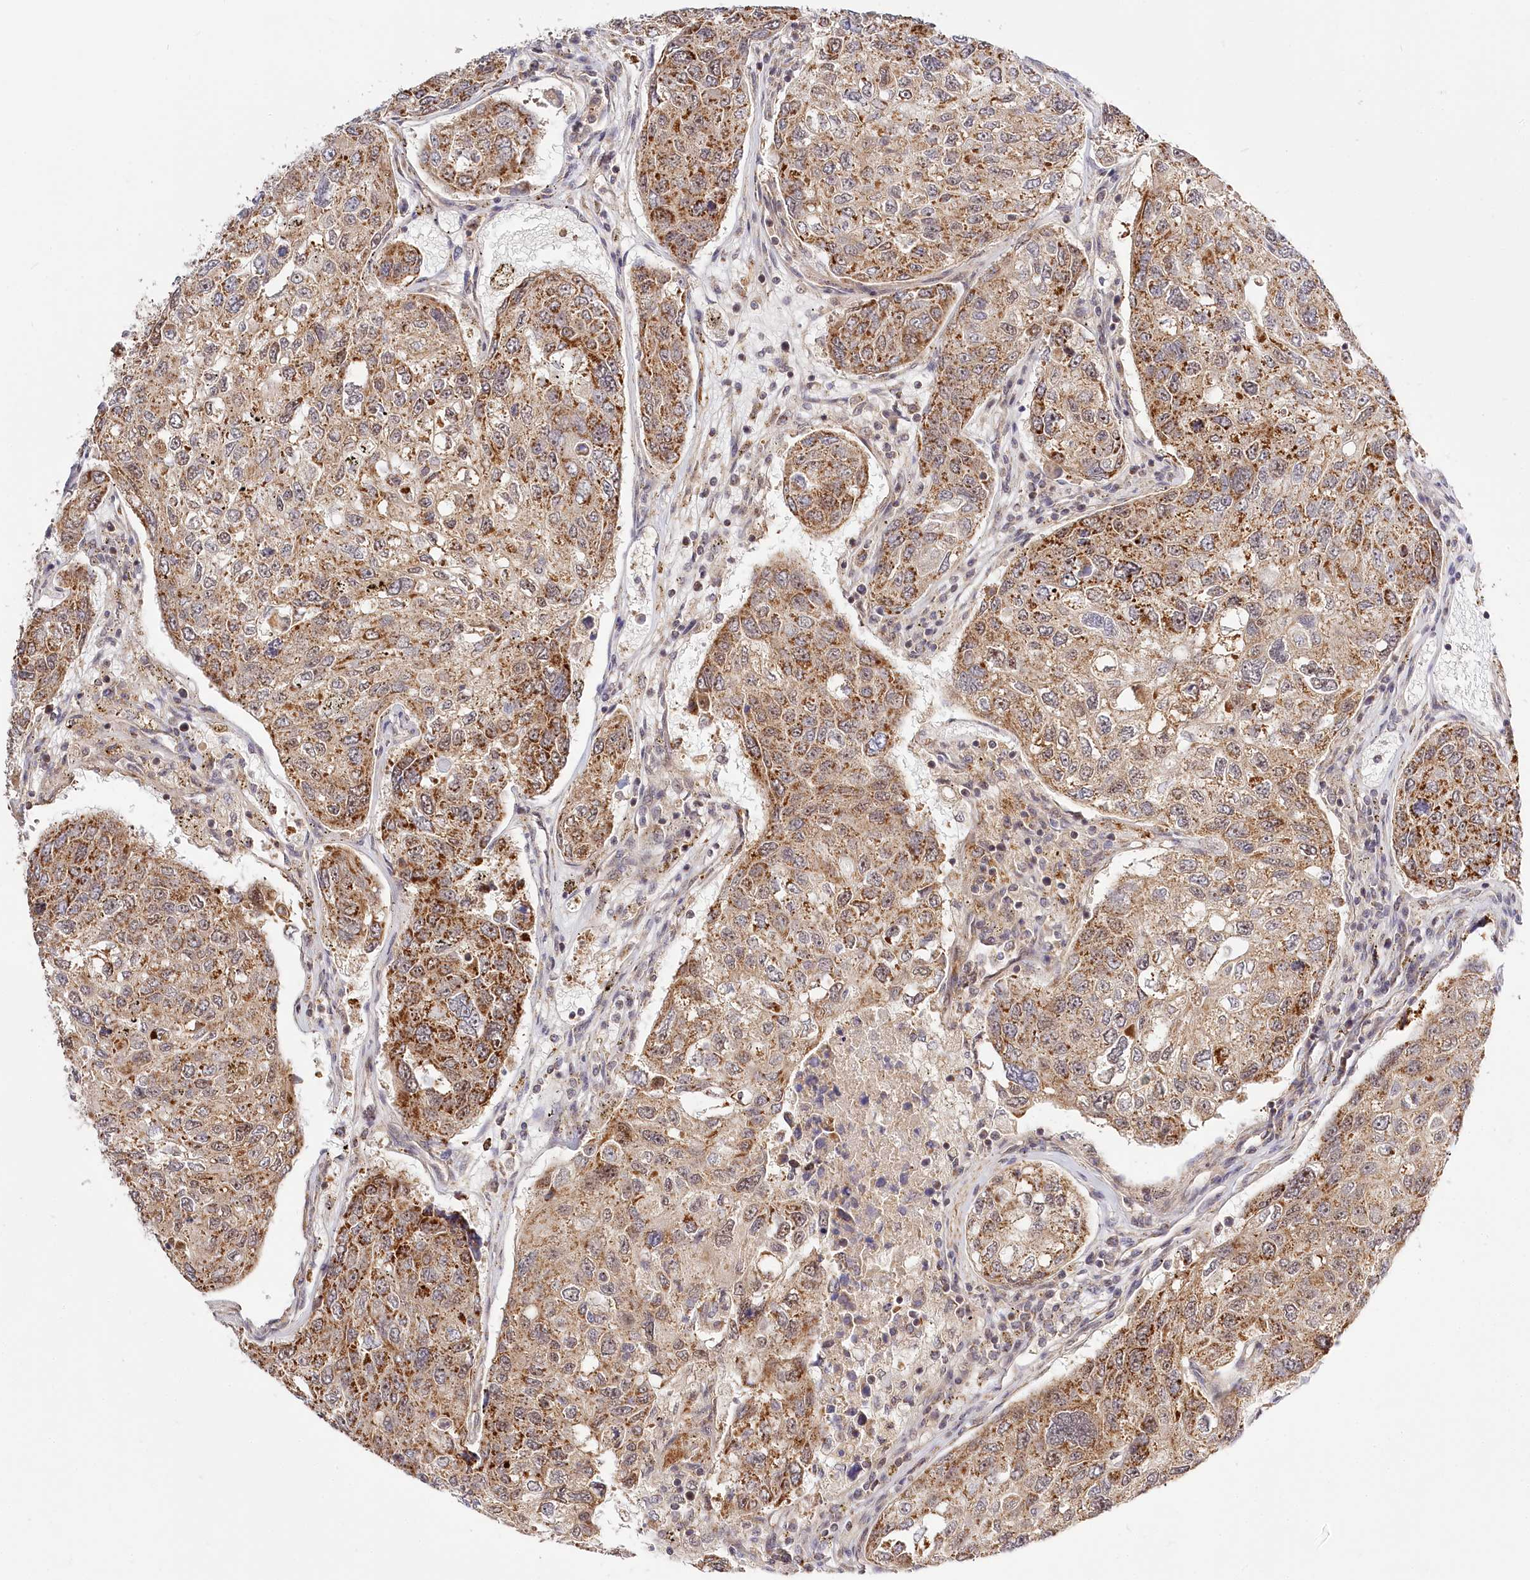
{"staining": {"intensity": "moderate", "quantity": ">75%", "location": "cytoplasmic/membranous"}, "tissue": "urothelial cancer", "cell_type": "Tumor cells", "image_type": "cancer", "snomed": [{"axis": "morphology", "description": "Urothelial carcinoma, High grade"}, {"axis": "topography", "description": "Lymph node"}, {"axis": "topography", "description": "Urinary bladder"}], "caption": "Urothelial cancer was stained to show a protein in brown. There is medium levels of moderate cytoplasmic/membranous expression in approximately >75% of tumor cells.", "gene": "RTN4IP1", "patient": {"sex": "male", "age": 51}}